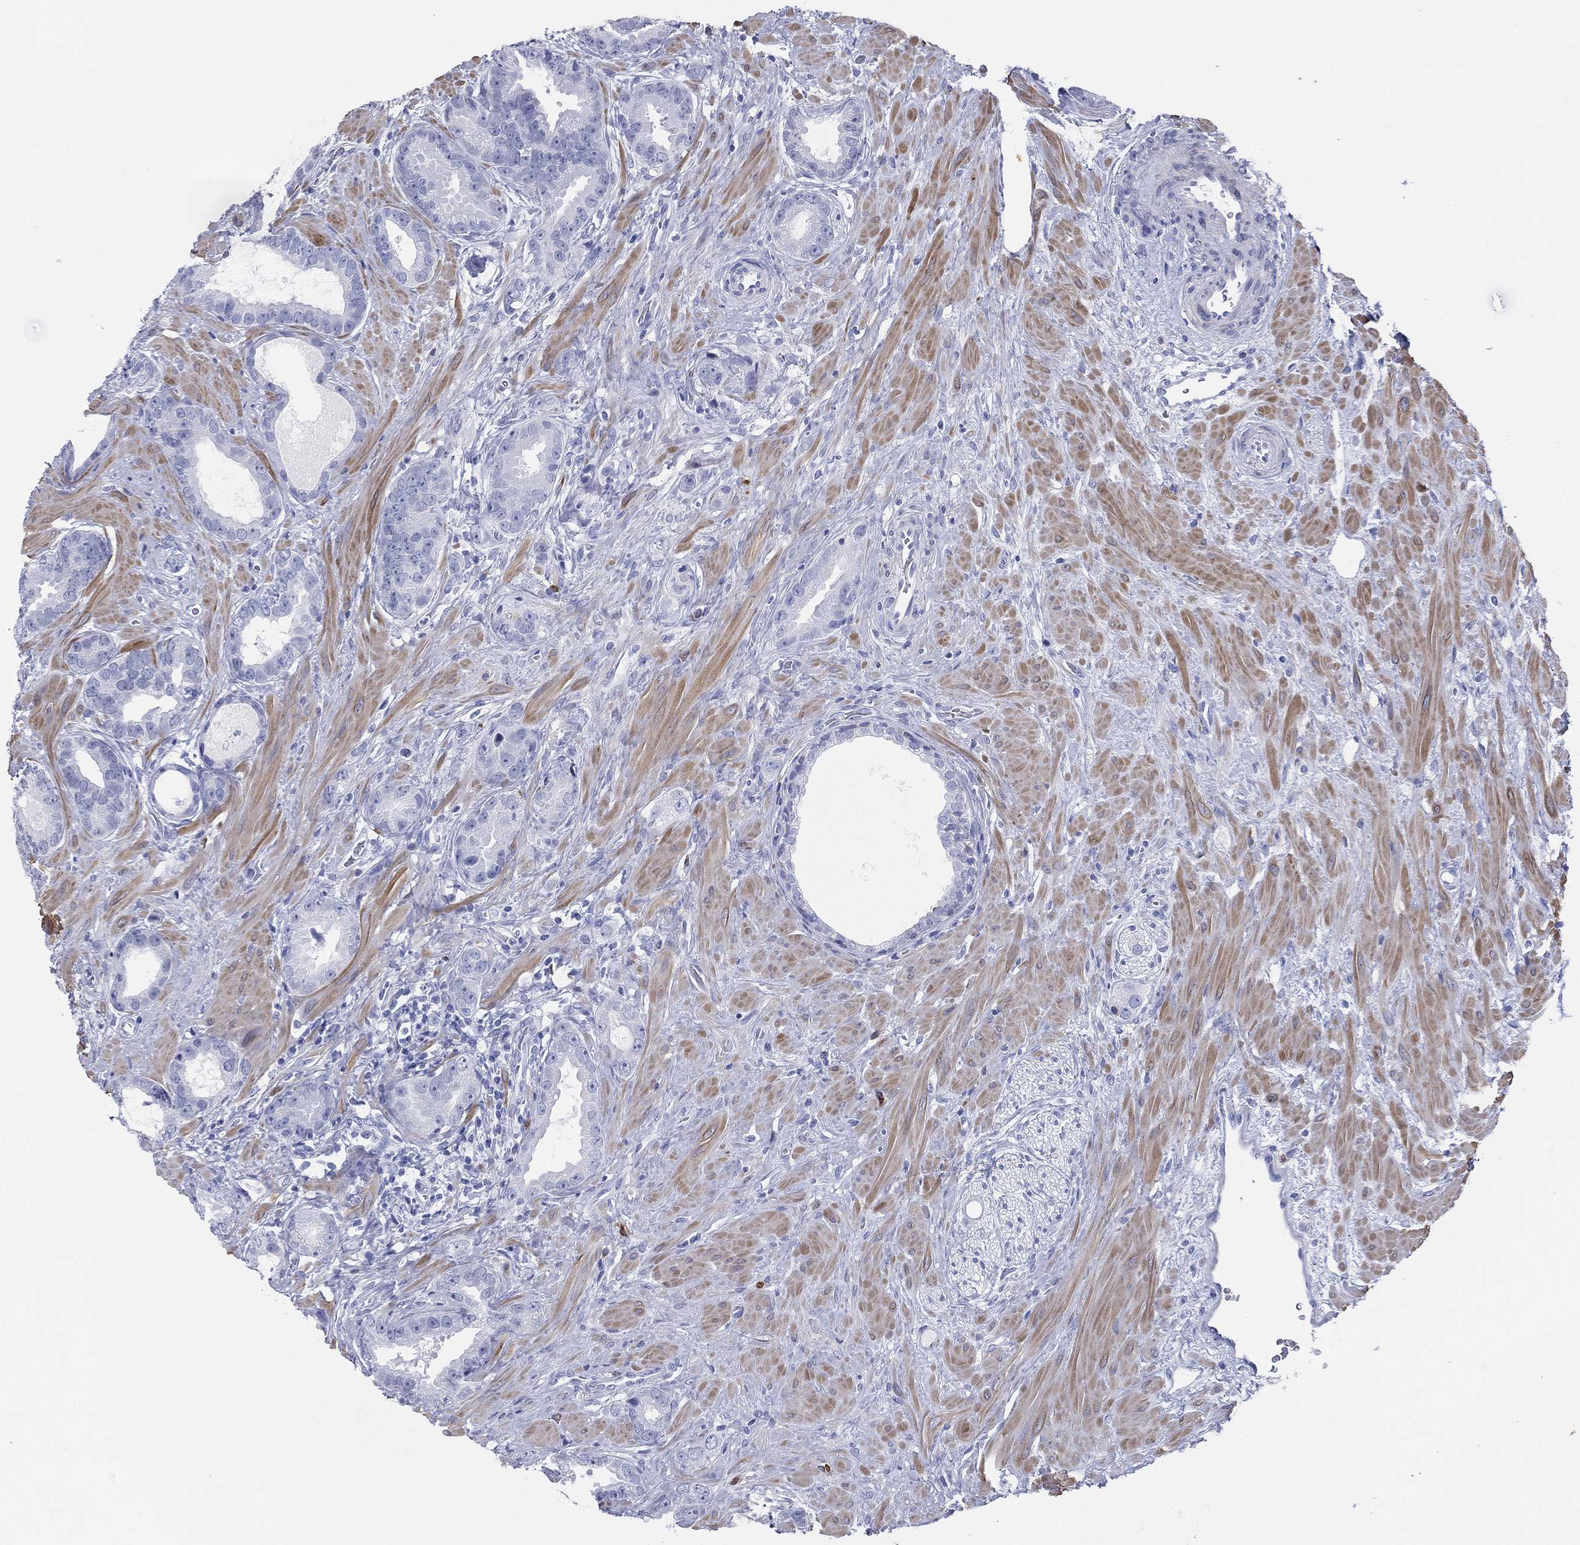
{"staining": {"intensity": "negative", "quantity": "none", "location": "none"}, "tissue": "prostate cancer", "cell_type": "Tumor cells", "image_type": "cancer", "snomed": [{"axis": "morphology", "description": "Adenocarcinoma, Low grade"}, {"axis": "topography", "description": "Prostate"}], "caption": "Prostate low-grade adenocarcinoma was stained to show a protein in brown. There is no significant positivity in tumor cells.", "gene": "CD79A", "patient": {"sex": "male", "age": 68}}